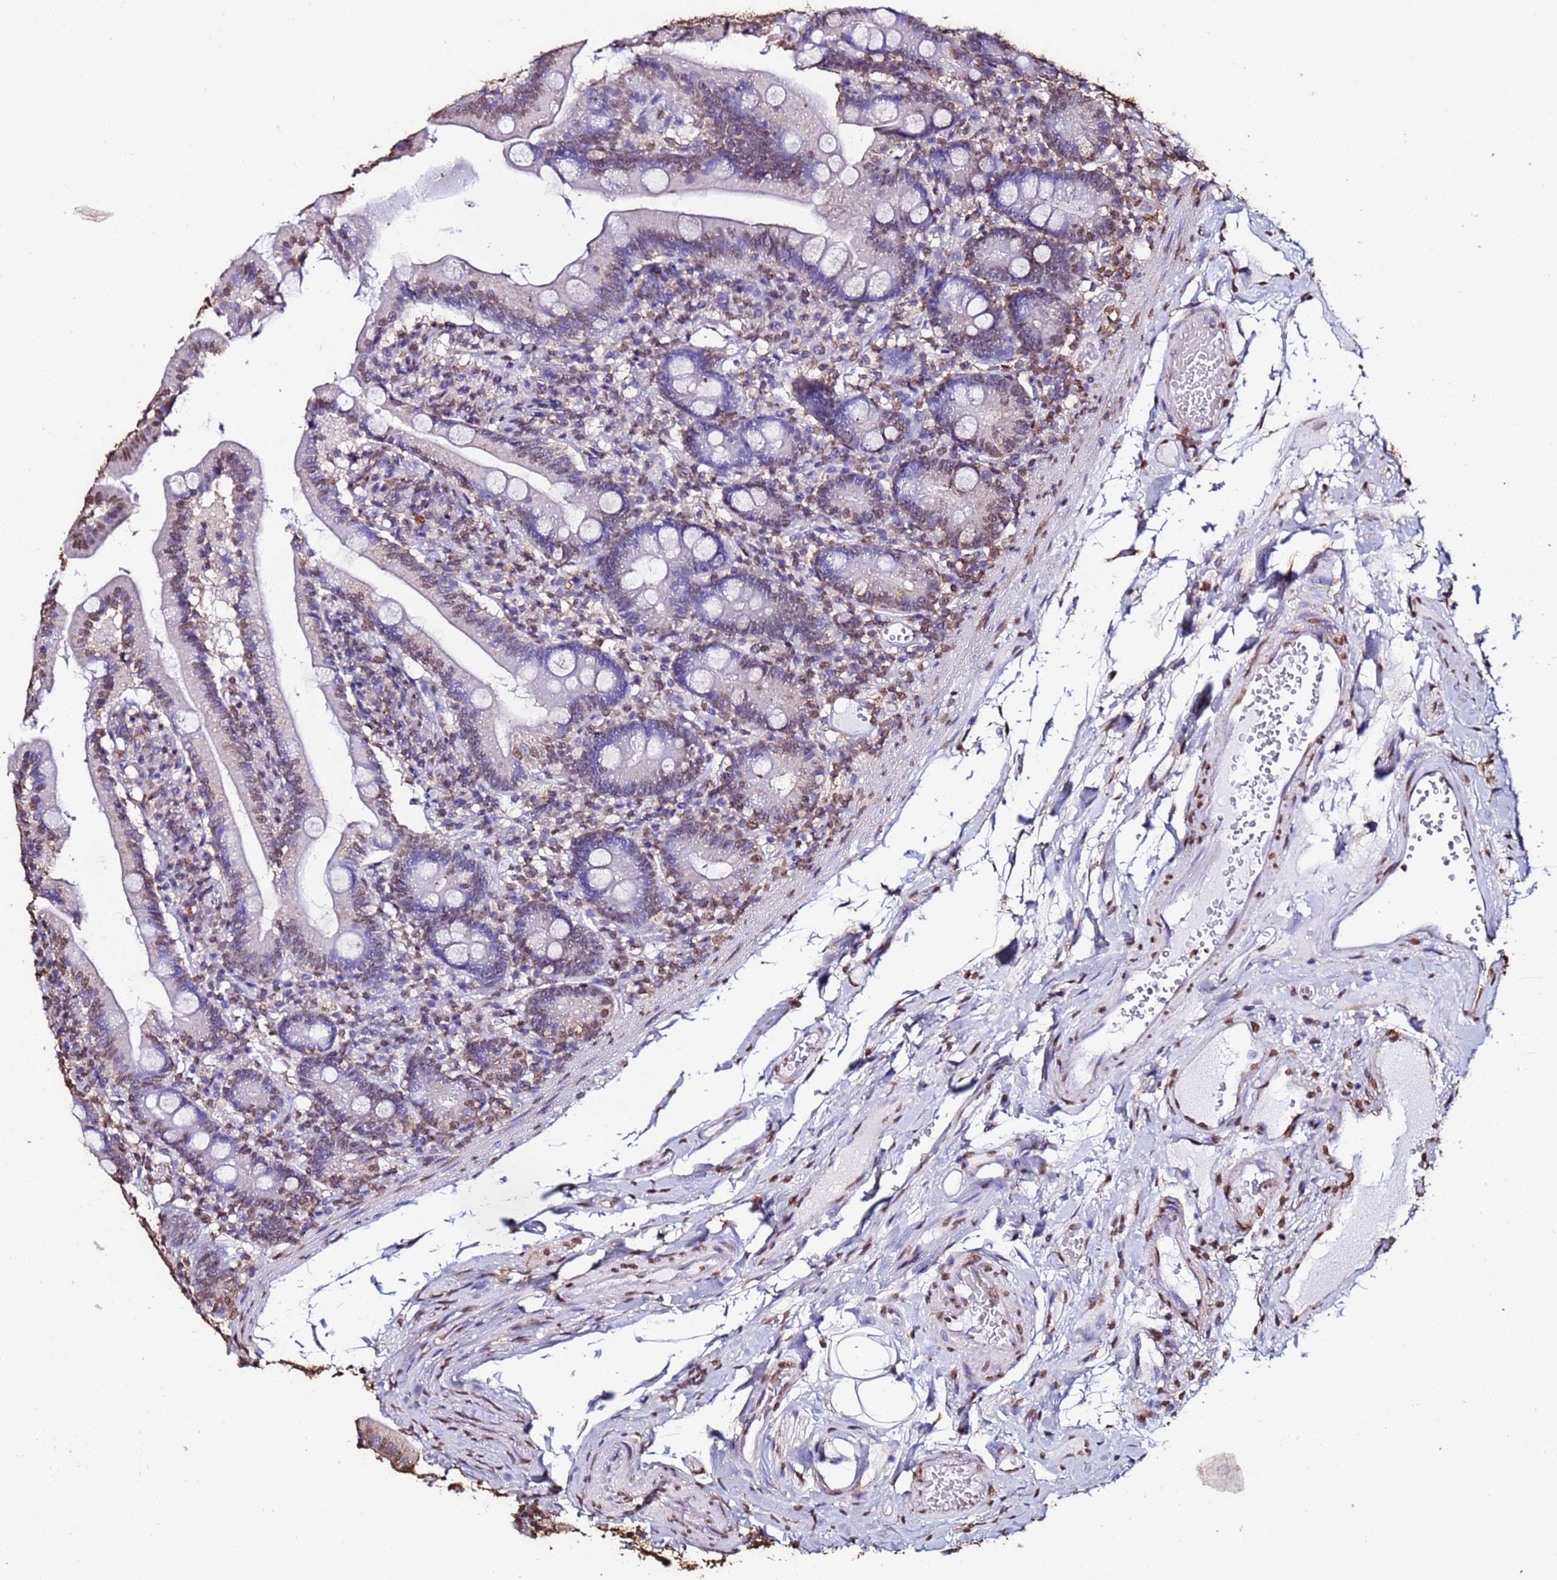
{"staining": {"intensity": "moderate", "quantity": "<25%", "location": "nuclear"}, "tissue": "duodenum", "cell_type": "Glandular cells", "image_type": "normal", "snomed": [{"axis": "morphology", "description": "Normal tissue, NOS"}, {"axis": "topography", "description": "Duodenum"}], "caption": "Immunohistochemical staining of unremarkable human duodenum reveals low levels of moderate nuclear staining in about <25% of glandular cells. (DAB (3,3'-diaminobenzidine) IHC, brown staining for protein, blue staining for nuclei).", "gene": "TRIP6", "patient": {"sex": "female", "age": 67}}